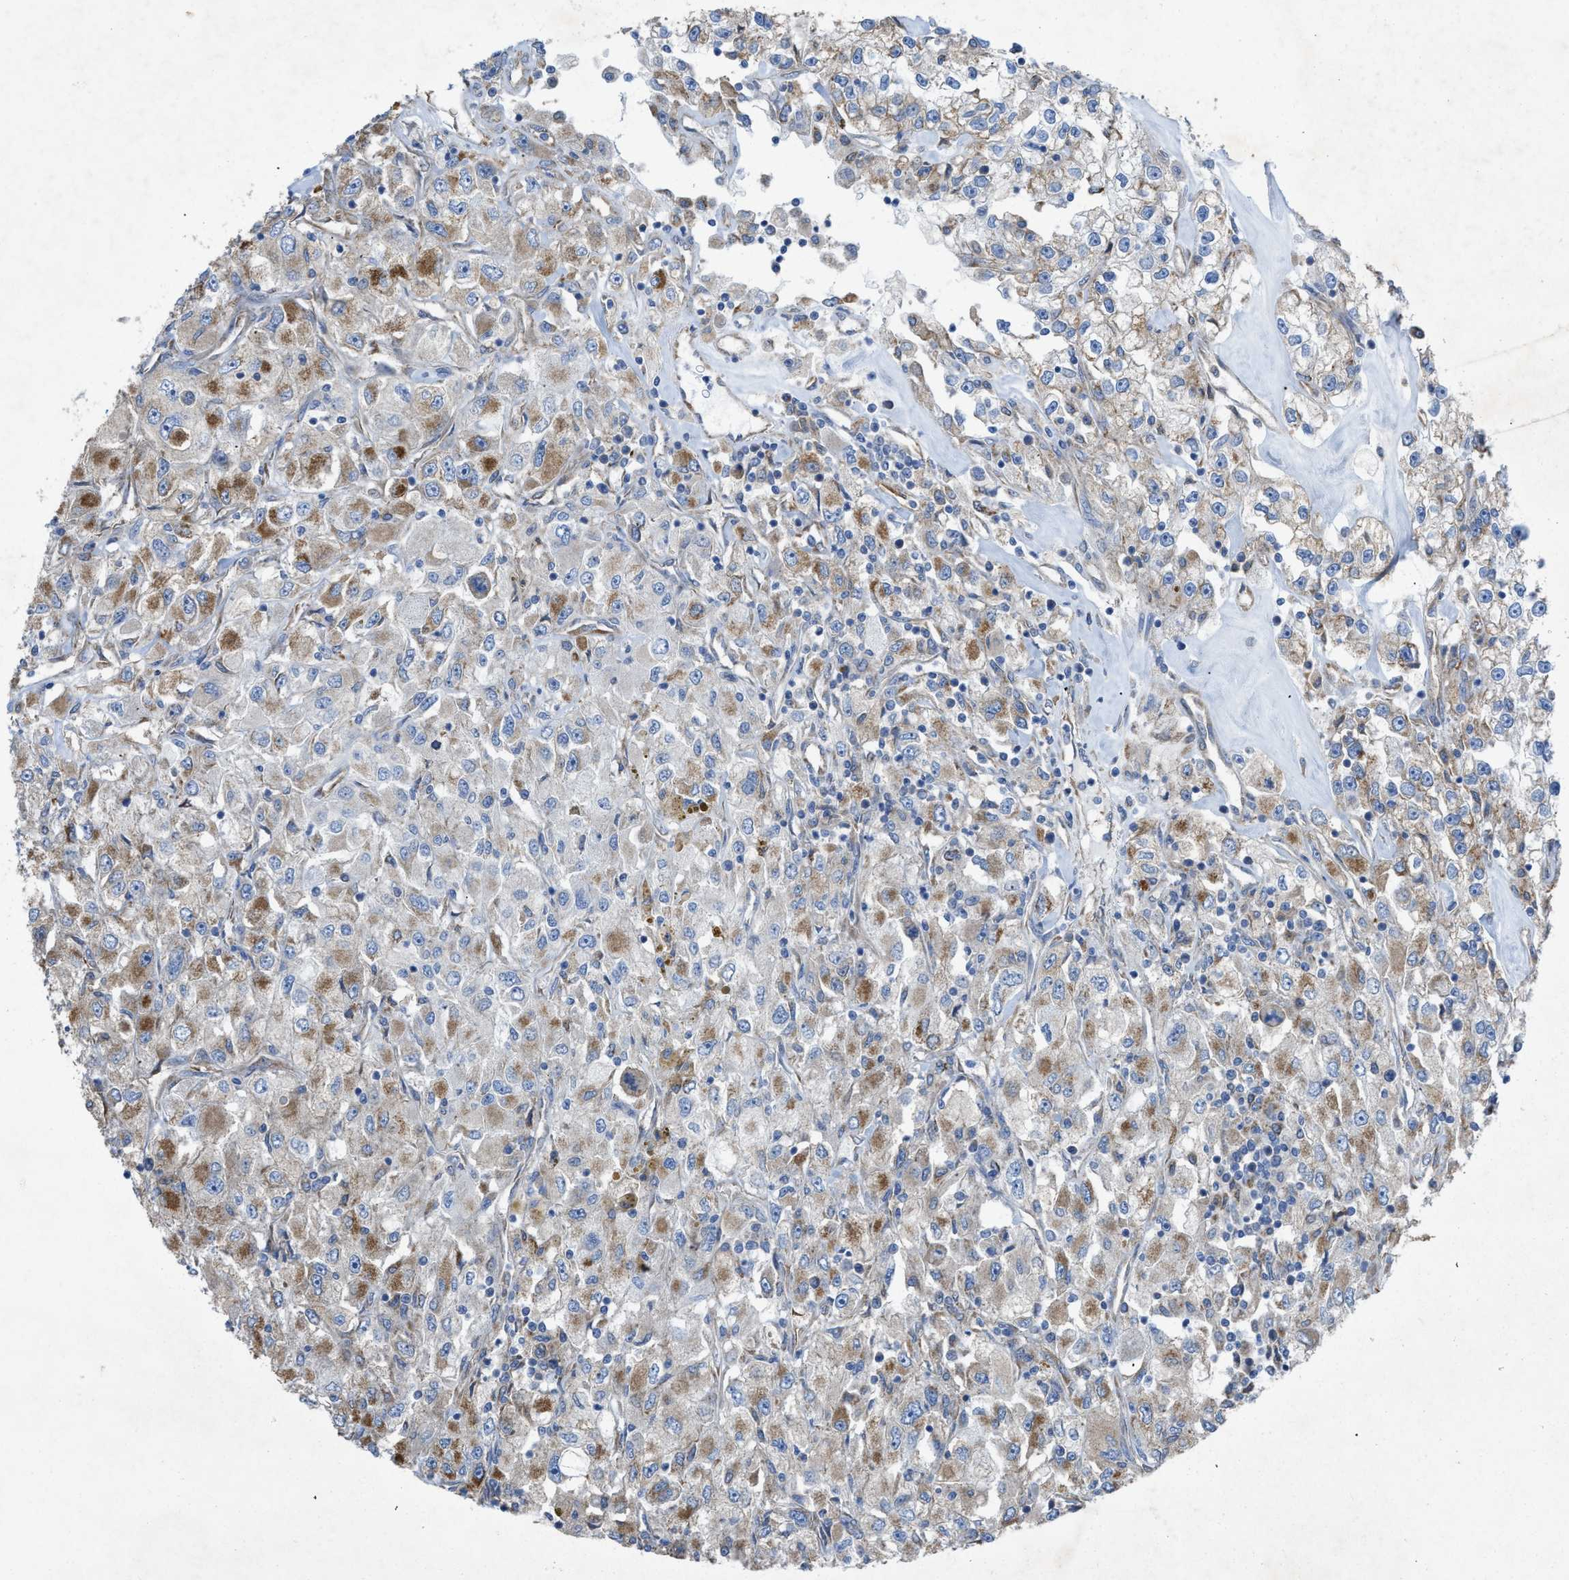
{"staining": {"intensity": "moderate", "quantity": ">75%", "location": "cytoplasmic/membranous"}, "tissue": "renal cancer", "cell_type": "Tumor cells", "image_type": "cancer", "snomed": [{"axis": "morphology", "description": "Adenocarcinoma, NOS"}, {"axis": "topography", "description": "Kidney"}], "caption": "This photomicrograph demonstrates renal adenocarcinoma stained with IHC to label a protein in brown. The cytoplasmic/membranous of tumor cells show moderate positivity for the protein. Nuclei are counter-stained blue.", "gene": "DOLPP1", "patient": {"sex": "female", "age": 52}}